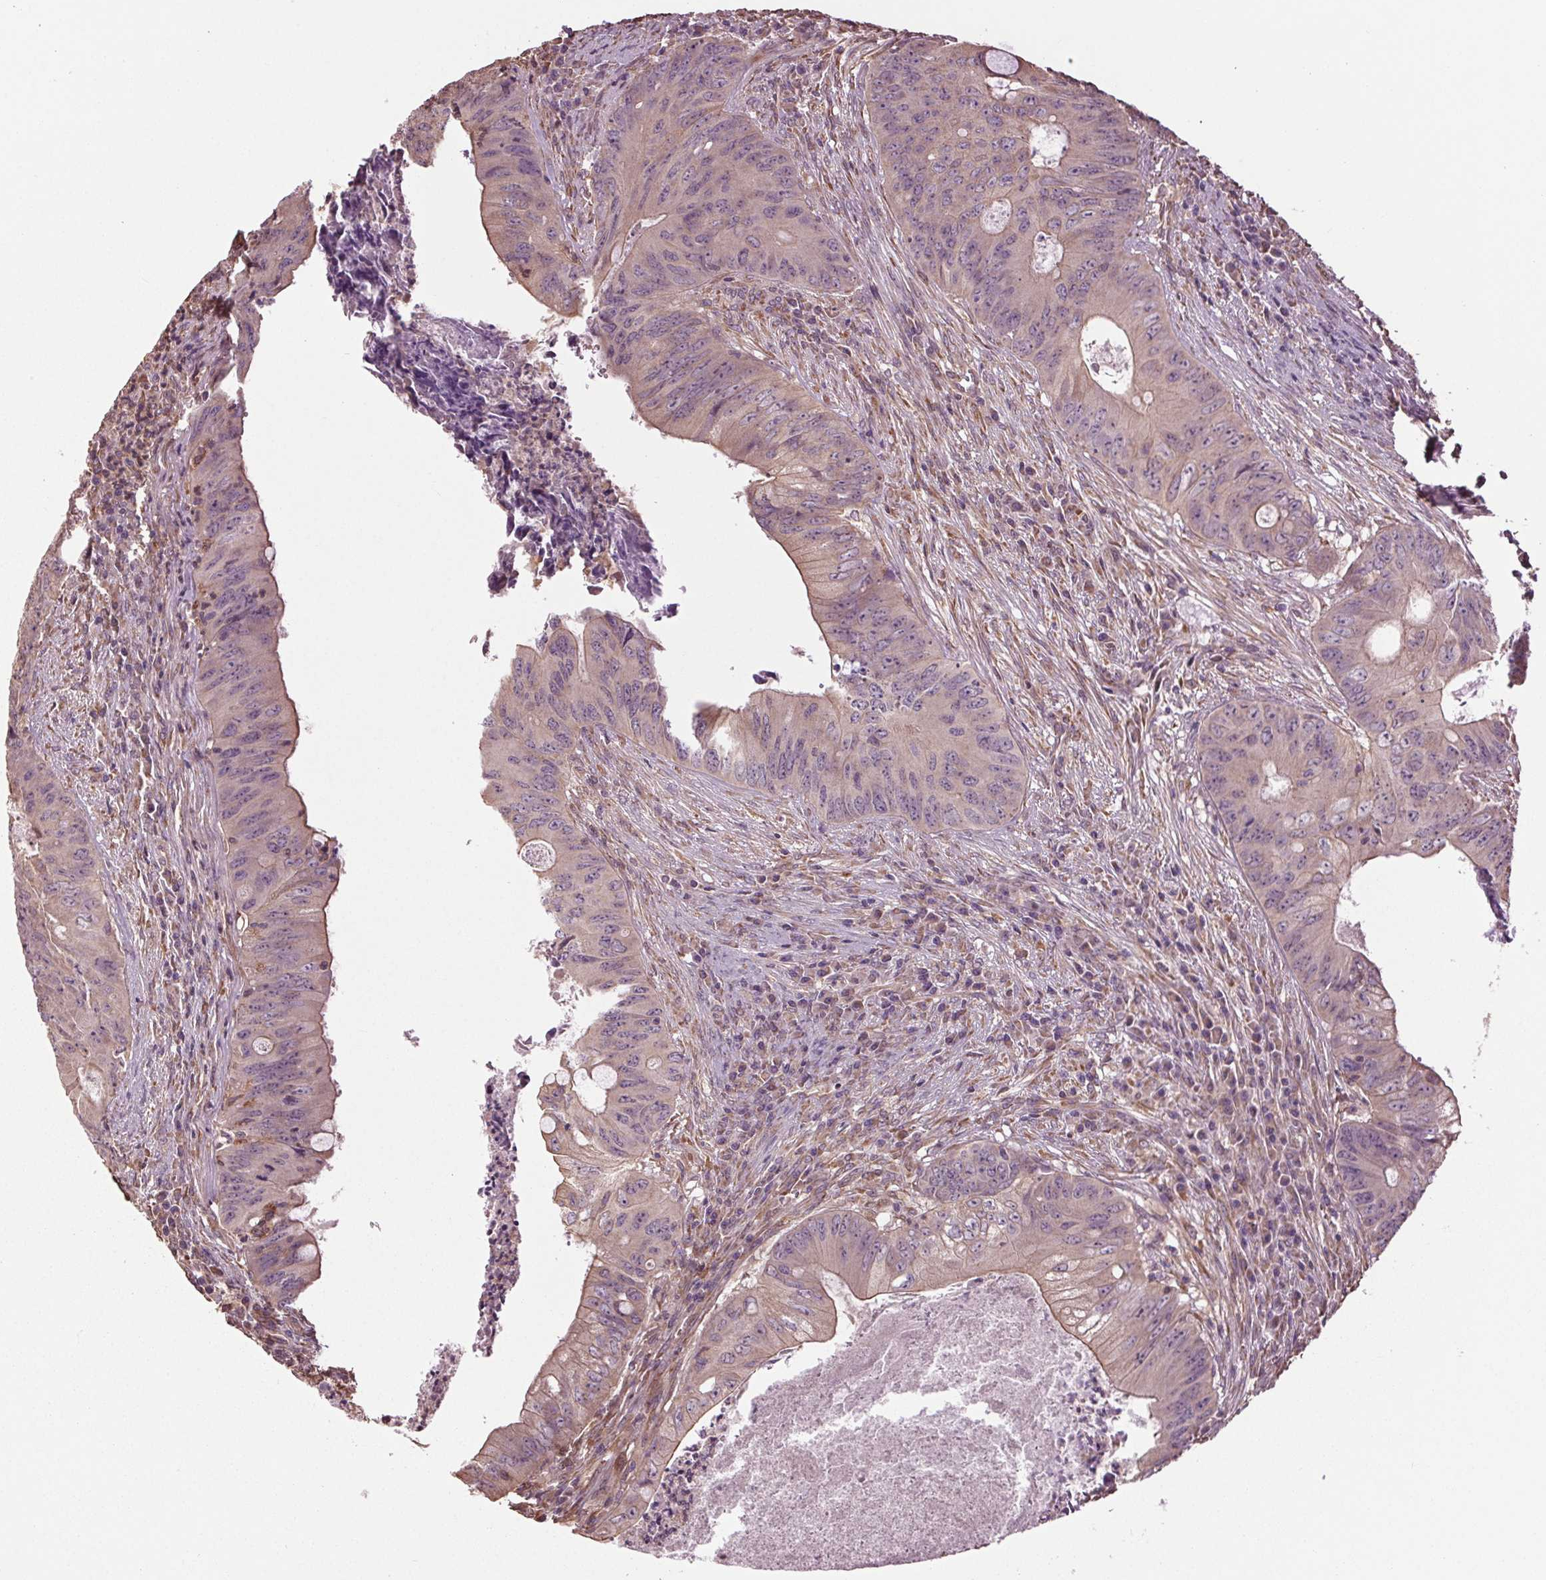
{"staining": {"intensity": "weak", "quantity": "<25%", "location": "cytoplasmic/membranous"}, "tissue": "colorectal cancer", "cell_type": "Tumor cells", "image_type": "cancer", "snomed": [{"axis": "morphology", "description": "Adenocarcinoma, NOS"}, {"axis": "topography", "description": "Colon"}], "caption": "DAB (3,3'-diaminobenzidine) immunohistochemical staining of human colorectal cancer exhibits no significant positivity in tumor cells. (Stains: DAB immunohistochemistry with hematoxylin counter stain, Microscopy: brightfield microscopy at high magnification).", "gene": "RNPEP", "patient": {"sex": "female", "age": 74}}